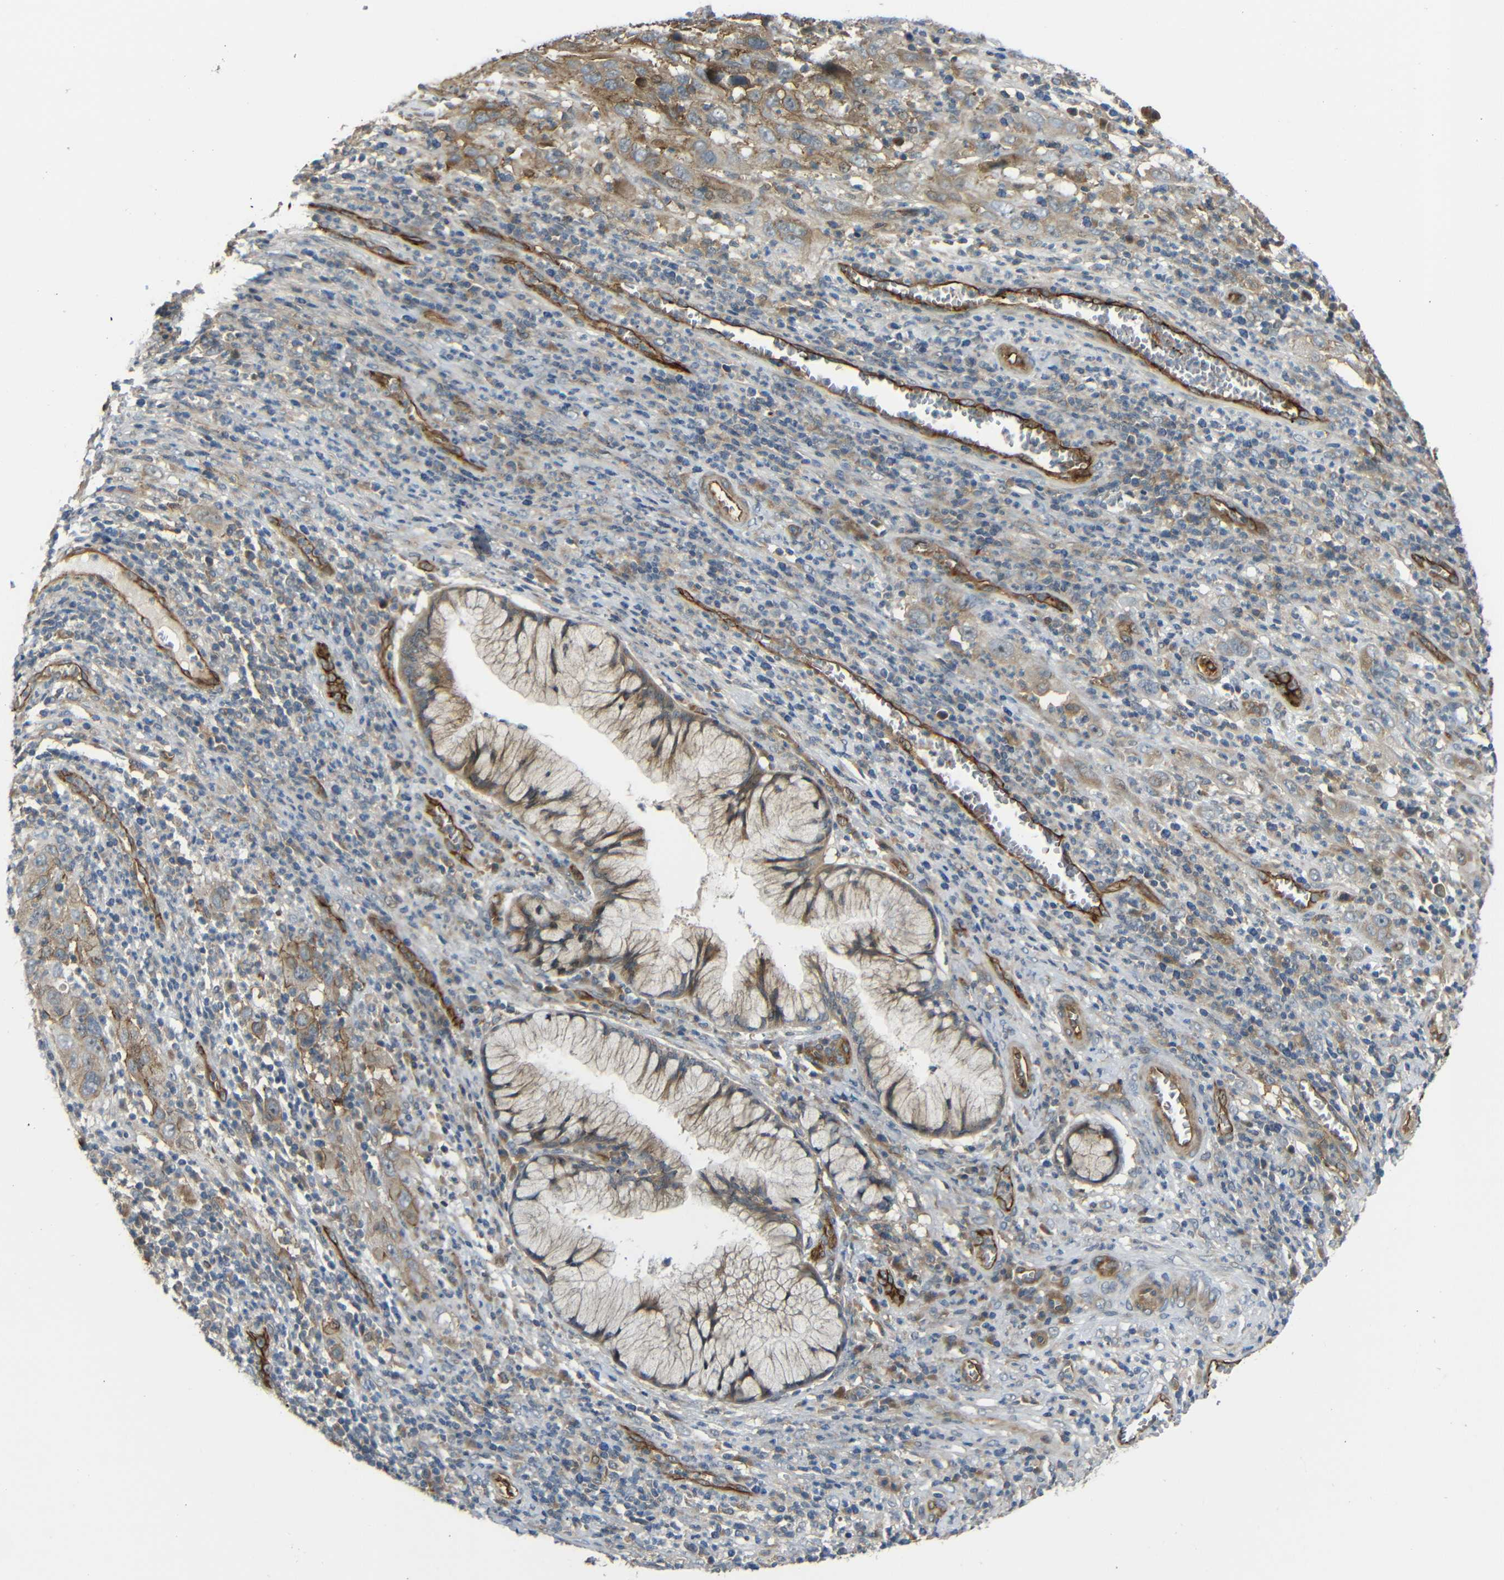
{"staining": {"intensity": "moderate", "quantity": ">75%", "location": "cytoplasmic/membranous"}, "tissue": "cervical cancer", "cell_type": "Tumor cells", "image_type": "cancer", "snomed": [{"axis": "morphology", "description": "Squamous cell carcinoma, NOS"}, {"axis": "topography", "description": "Cervix"}], "caption": "This is a photomicrograph of IHC staining of cervical cancer, which shows moderate staining in the cytoplasmic/membranous of tumor cells.", "gene": "RELL1", "patient": {"sex": "female", "age": 32}}